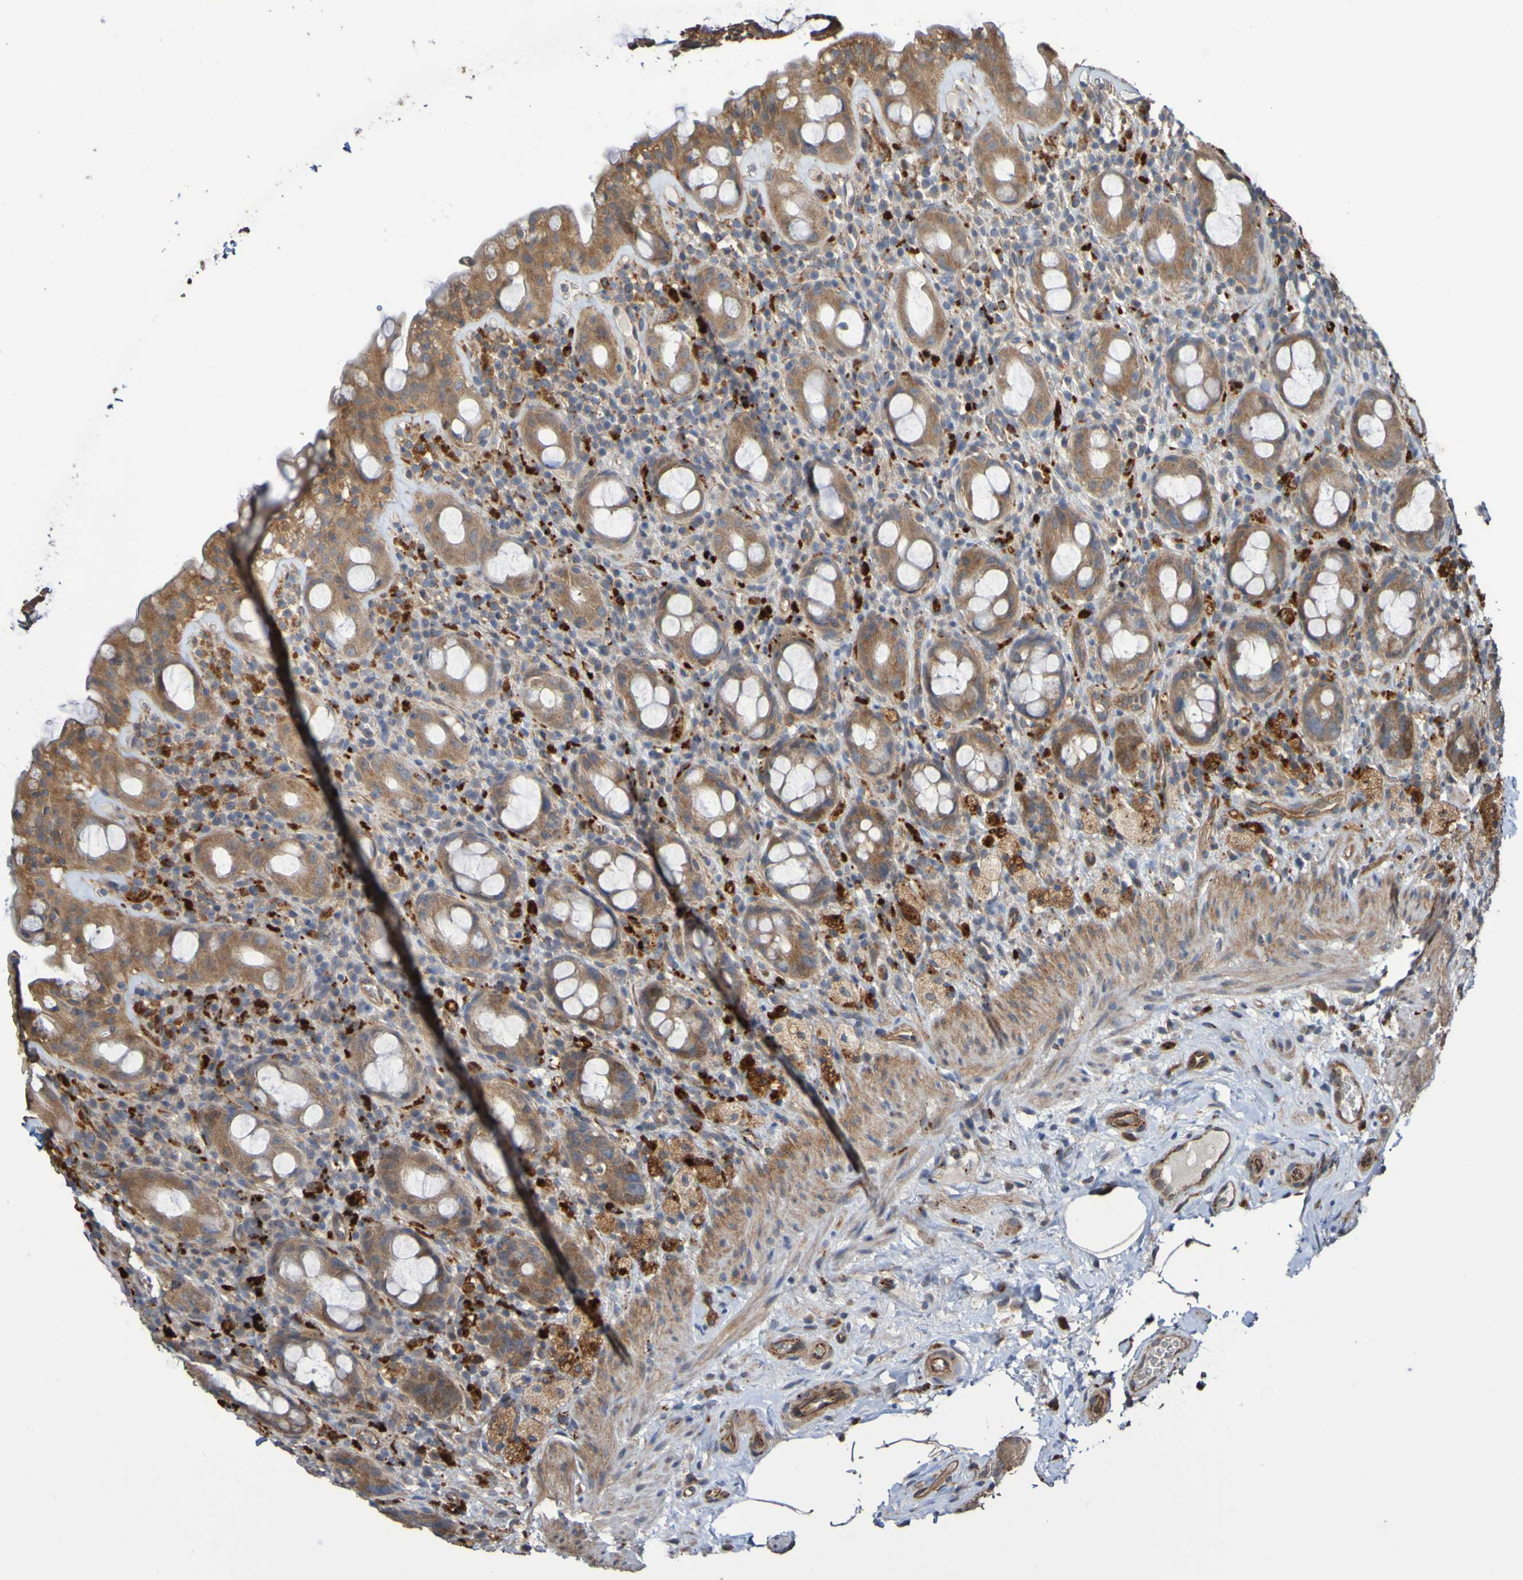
{"staining": {"intensity": "weak", "quantity": ">75%", "location": "cytoplasmic/membranous"}, "tissue": "rectum", "cell_type": "Glandular cells", "image_type": "normal", "snomed": [{"axis": "morphology", "description": "Normal tissue, NOS"}, {"axis": "topography", "description": "Rectum"}], "caption": "Glandular cells display low levels of weak cytoplasmic/membranous positivity in approximately >75% of cells in unremarkable human rectum.", "gene": "UCN", "patient": {"sex": "male", "age": 44}}